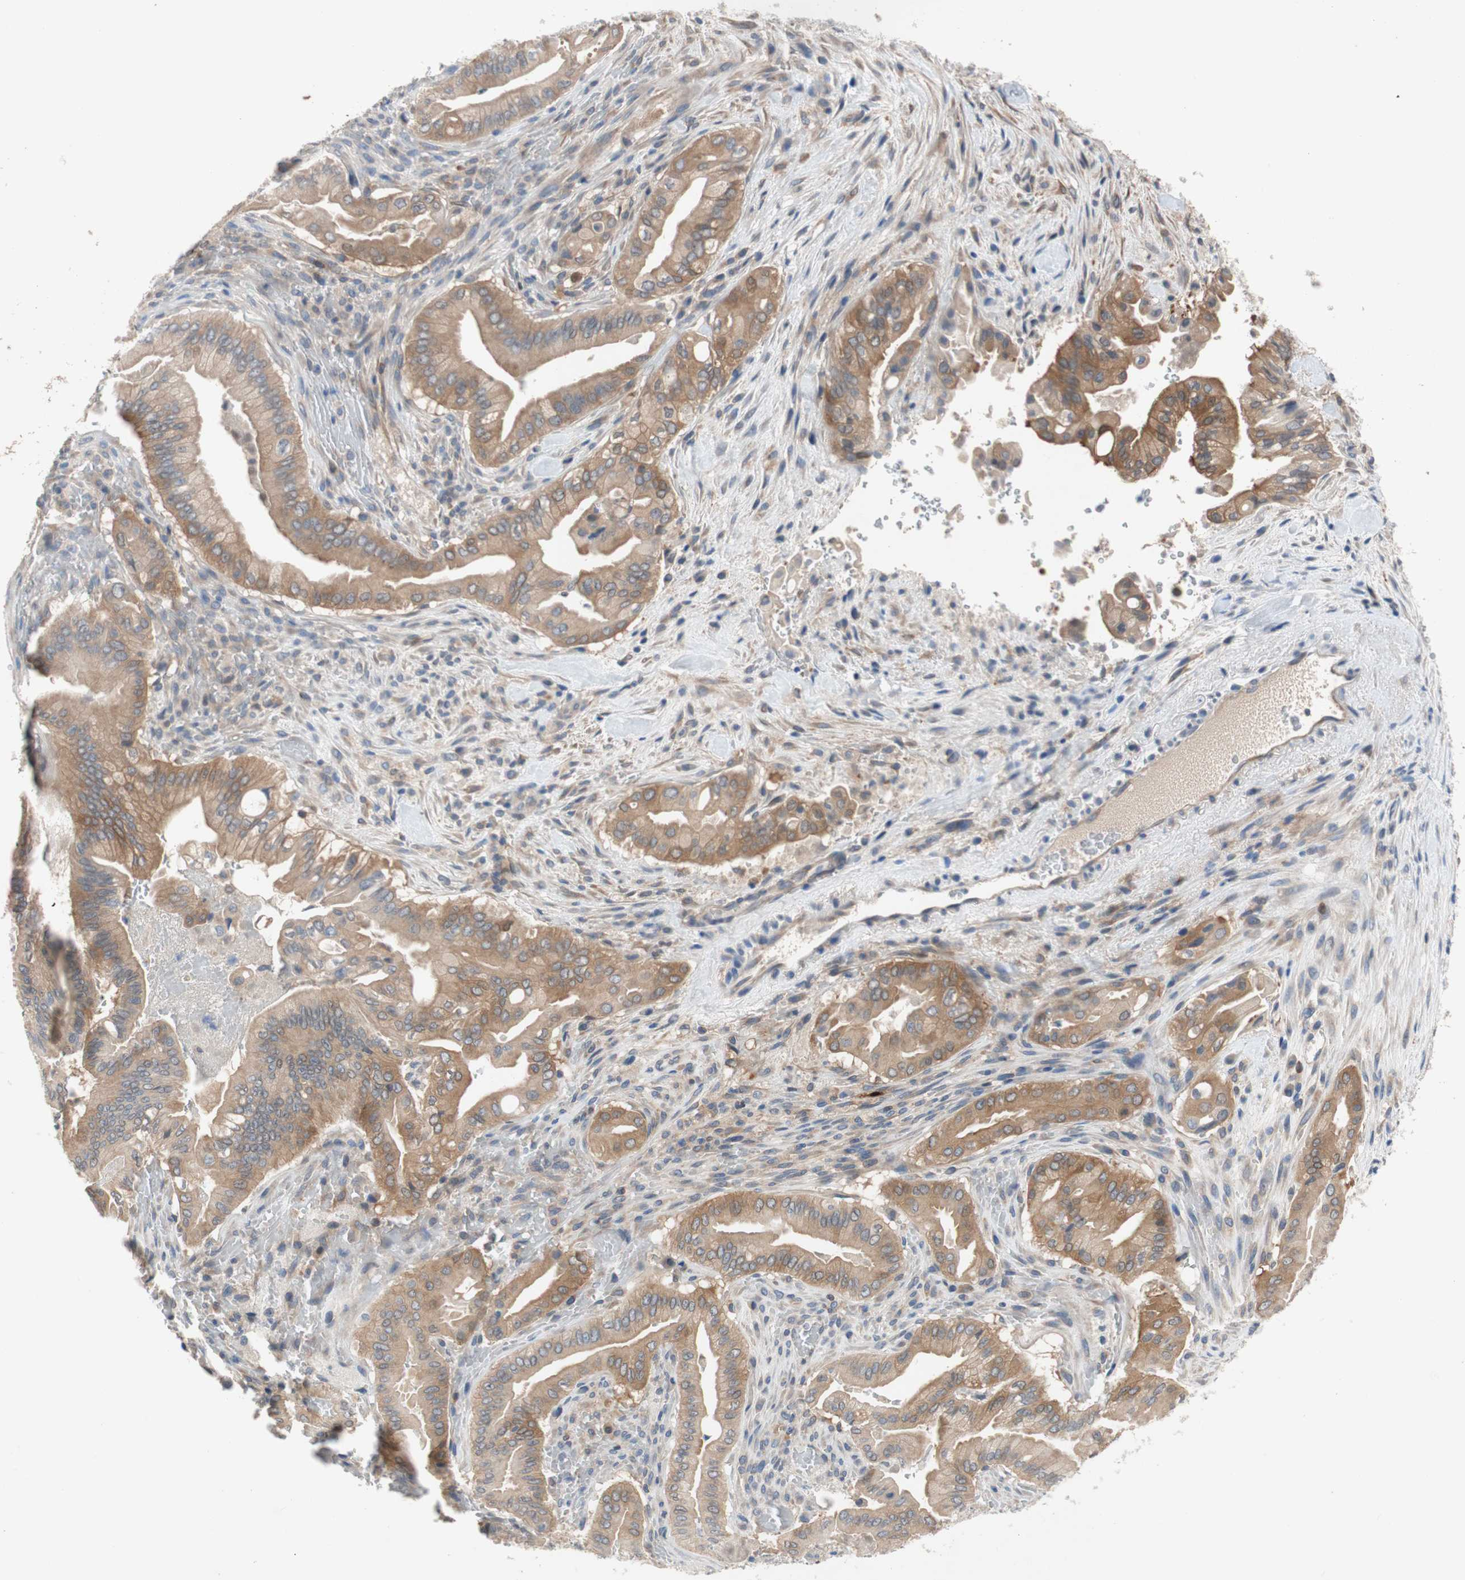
{"staining": {"intensity": "weak", "quantity": ">75%", "location": "cytoplasmic/membranous"}, "tissue": "liver cancer", "cell_type": "Tumor cells", "image_type": "cancer", "snomed": [{"axis": "morphology", "description": "Cholangiocarcinoma"}, {"axis": "topography", "description": "Liver"}], "caption": "Liver cancer stained for a protein reveals weak cytoplasmic/membranous positivity in tumor cells.", "gene": "RELB", "patient": {"sex": "female", "age": 68}}